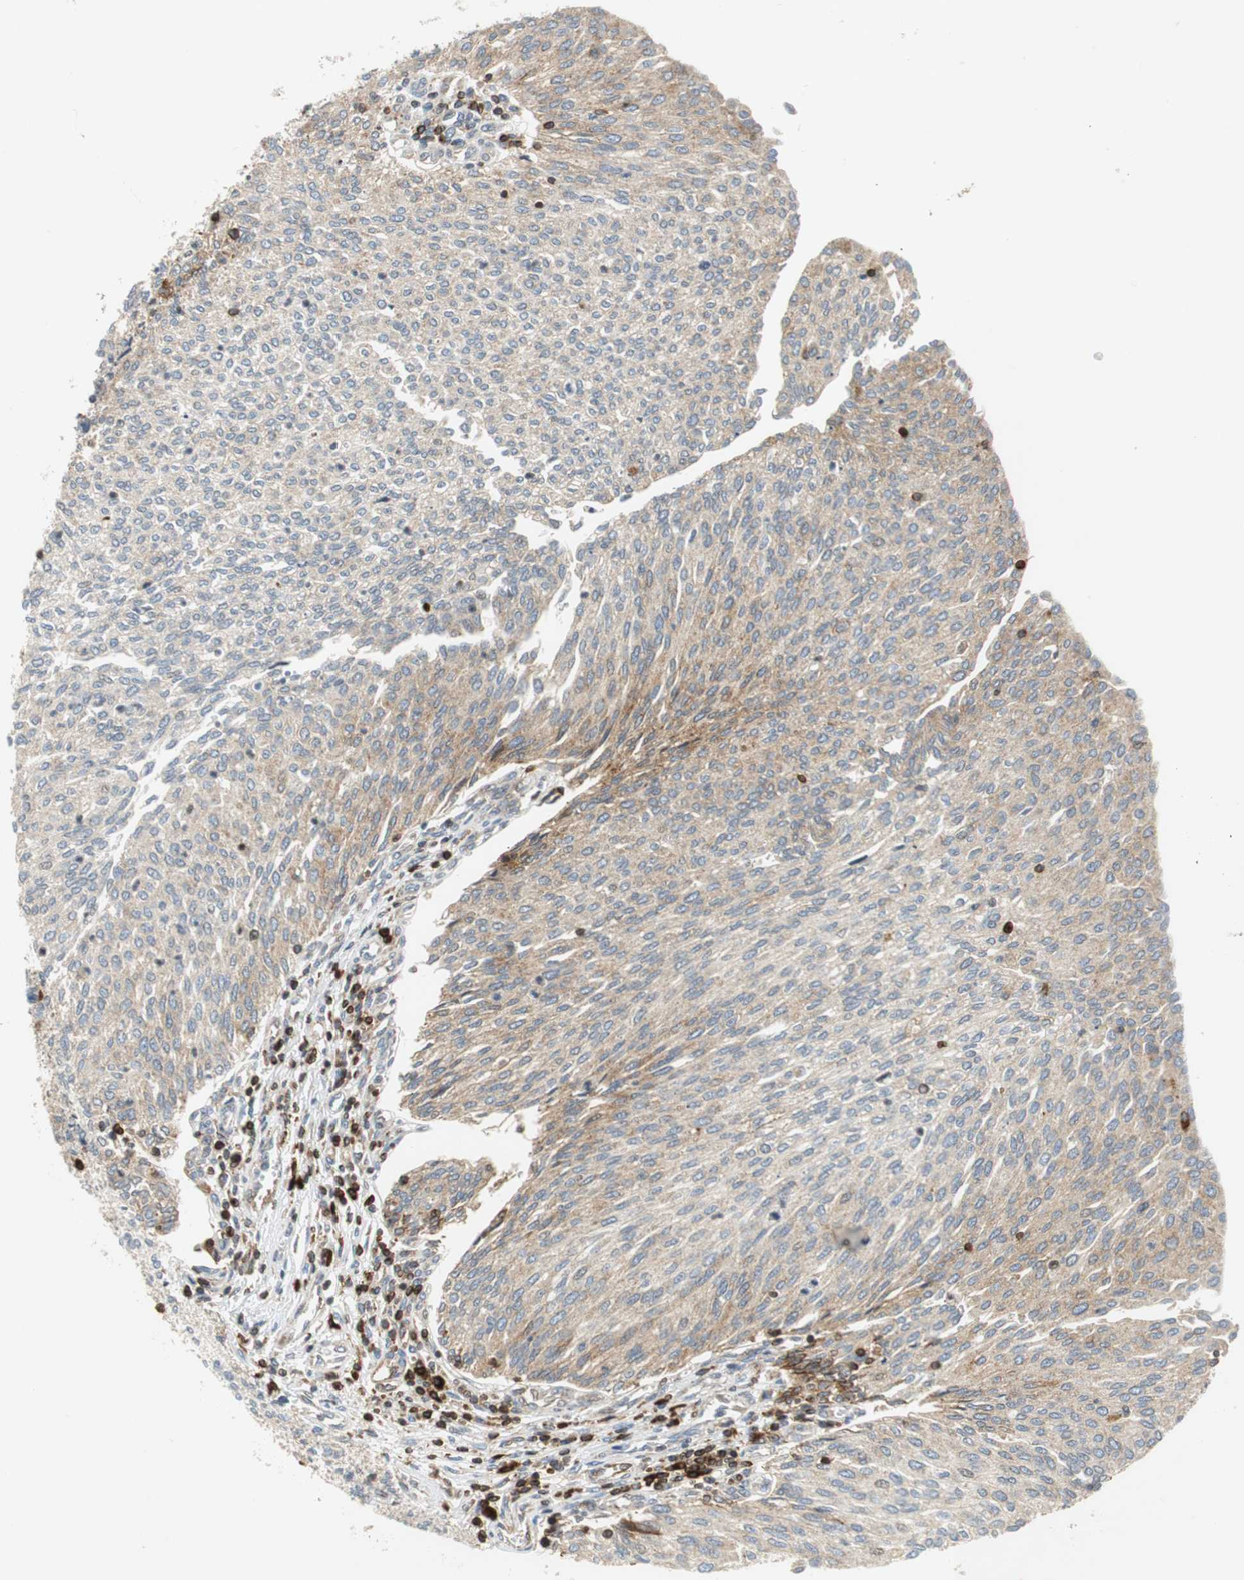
{"staining": {"intensity": "weak", "quantity": "25%-75%", "location": "cytoplasmic/membranous"}, "tissue": "urothelial cancer", "cell_type": "Tumor cells", "image_type": "cancer", "snomed": [{"axis": "morphology", "description": "Urothelial carcinoma, Low grade"}, {"axis": "topography", "description": "Urinary bladder"}], "caption": "The immunohistochemical stain shows weak cytoplasmic/membranous staining in tumor cells of urothelial cancer tissue.", "gene": "TUBA4A", "patient": {"sex": "female", "age": 79}}